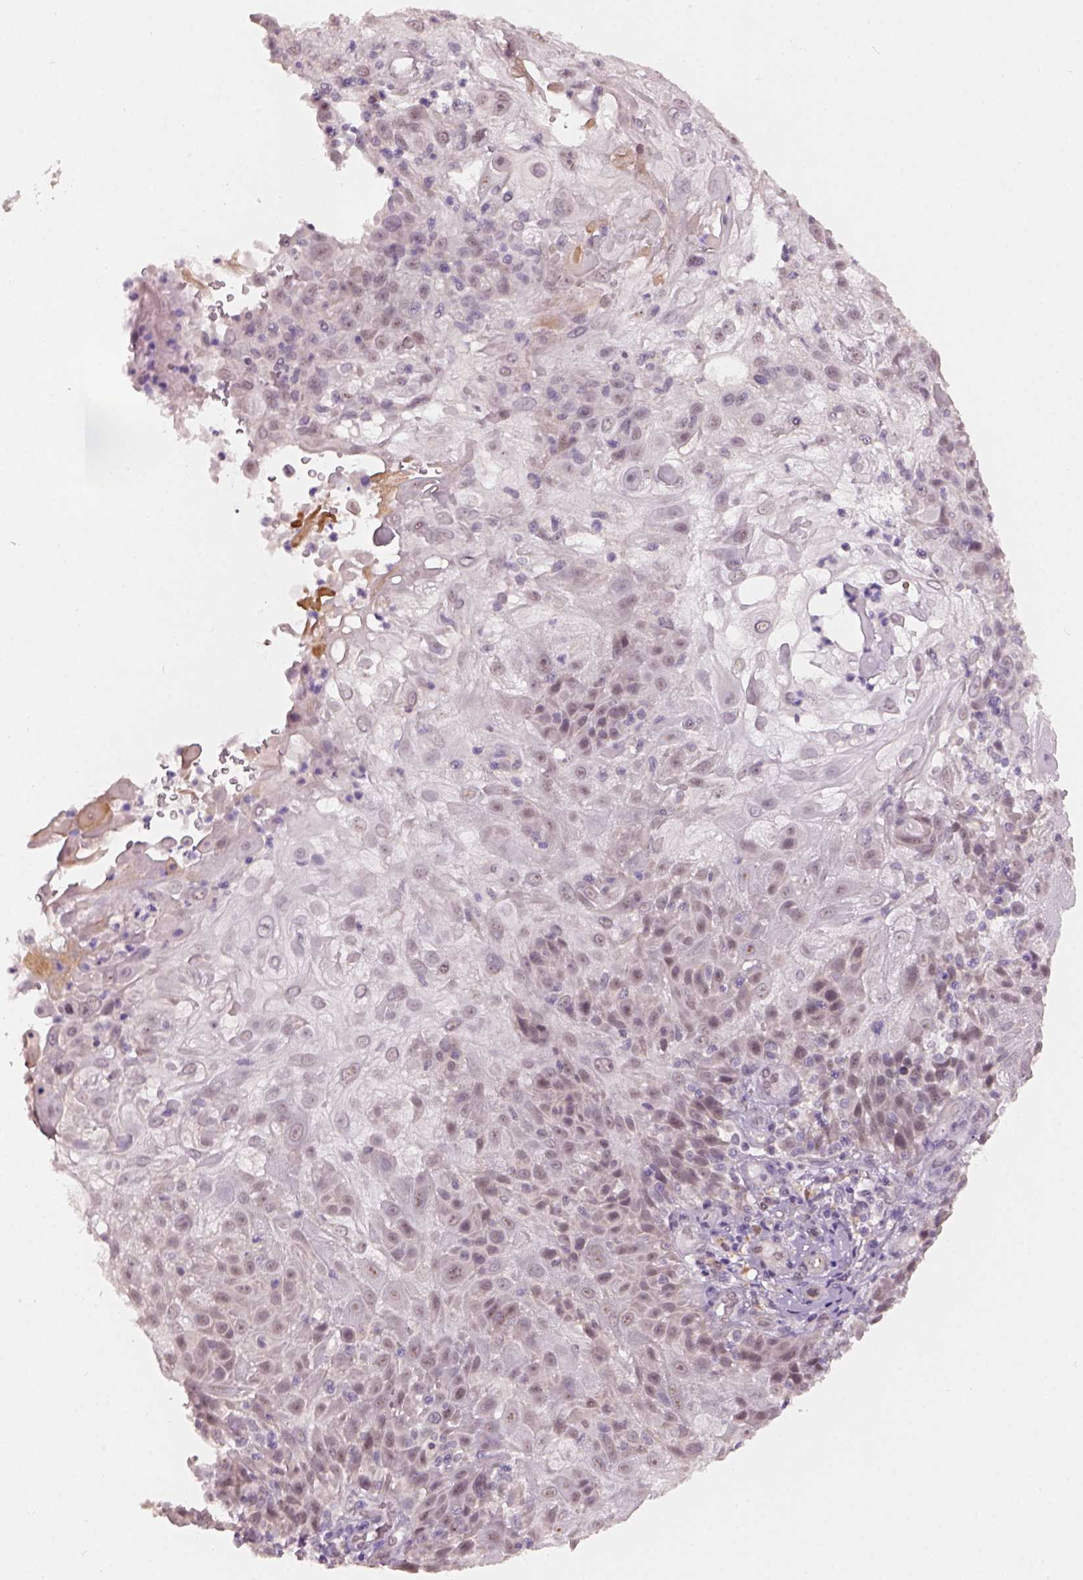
{"staining": {"intensity": "negative", "quantity": "none", "location": "none"}, "tissue": "skin cancer", "cell_type": "Tumor cells", "image_type": "cancer", "snomed": [{"axis": "morphology", "description": "Normal tissue, NOS"}, {"axis": "morphology", "description": "Squamous cell carcinoma, NOS"}, {"axis": "topography", "description": "Skin"}], "caption": "This is an immunohistochemistry (IHC) histopathology image of human skin cancer. There is no expression in tumor cells.", "gene": "NAT8", "patient": {"sex": "female", "age": 83}}